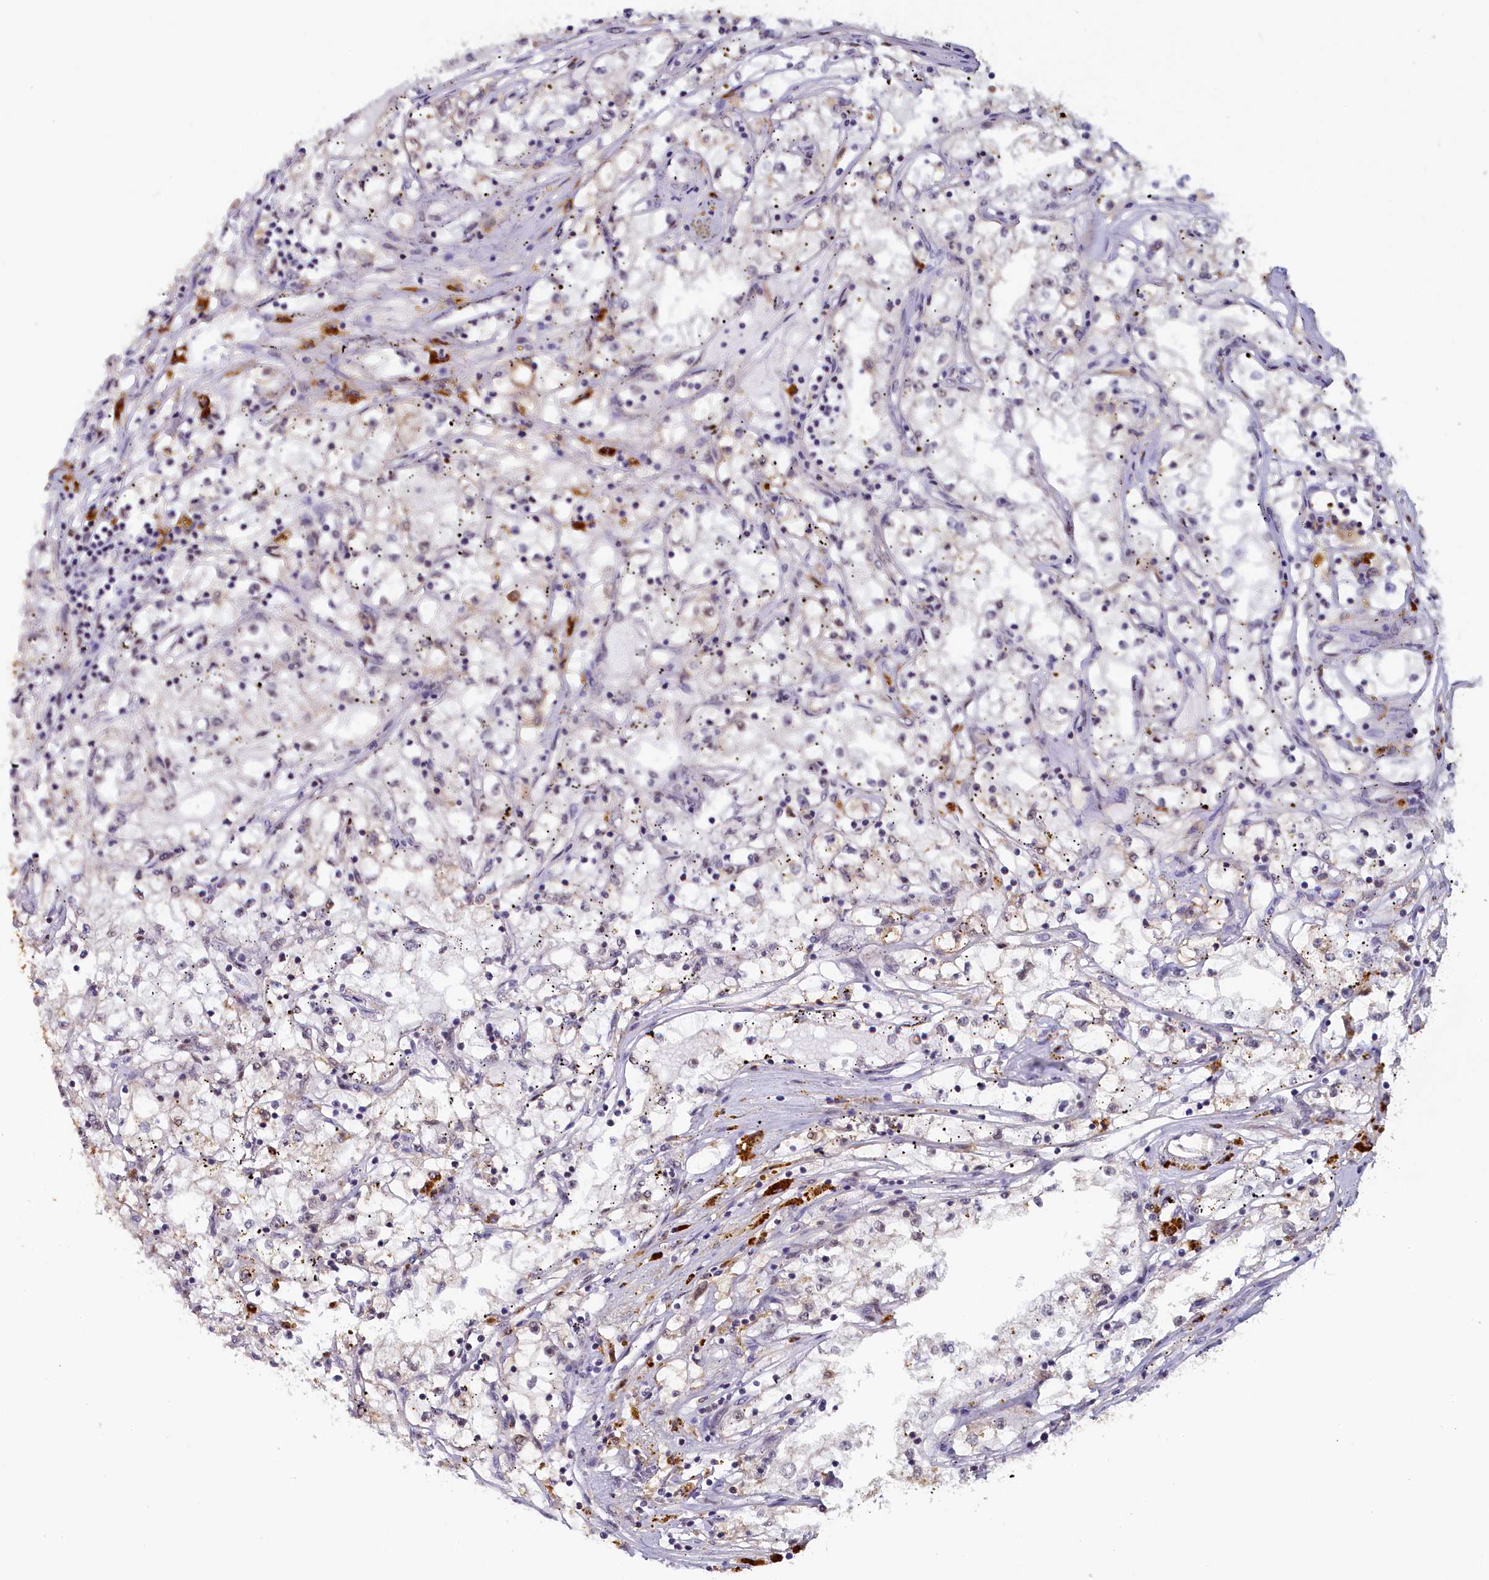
{"staining": {"intensity": "negative", "quantity": "none", "location": "none"}, "tissue": "renal cancer", "cell_type": "Tumor cells", "image_type": "cancer", "snomed": [{"axis": "morphology", "description": "Adenocarcinoma, NOS"}, {"axis": "topography", "description": "Kidney"}], "caption": "There is no significant expression in tumor cells of renal cancer. (DAB IHC with hematoxylin counter stain).", "gene": "INTS14", "patient": {"sex": "male", "age": 56}}